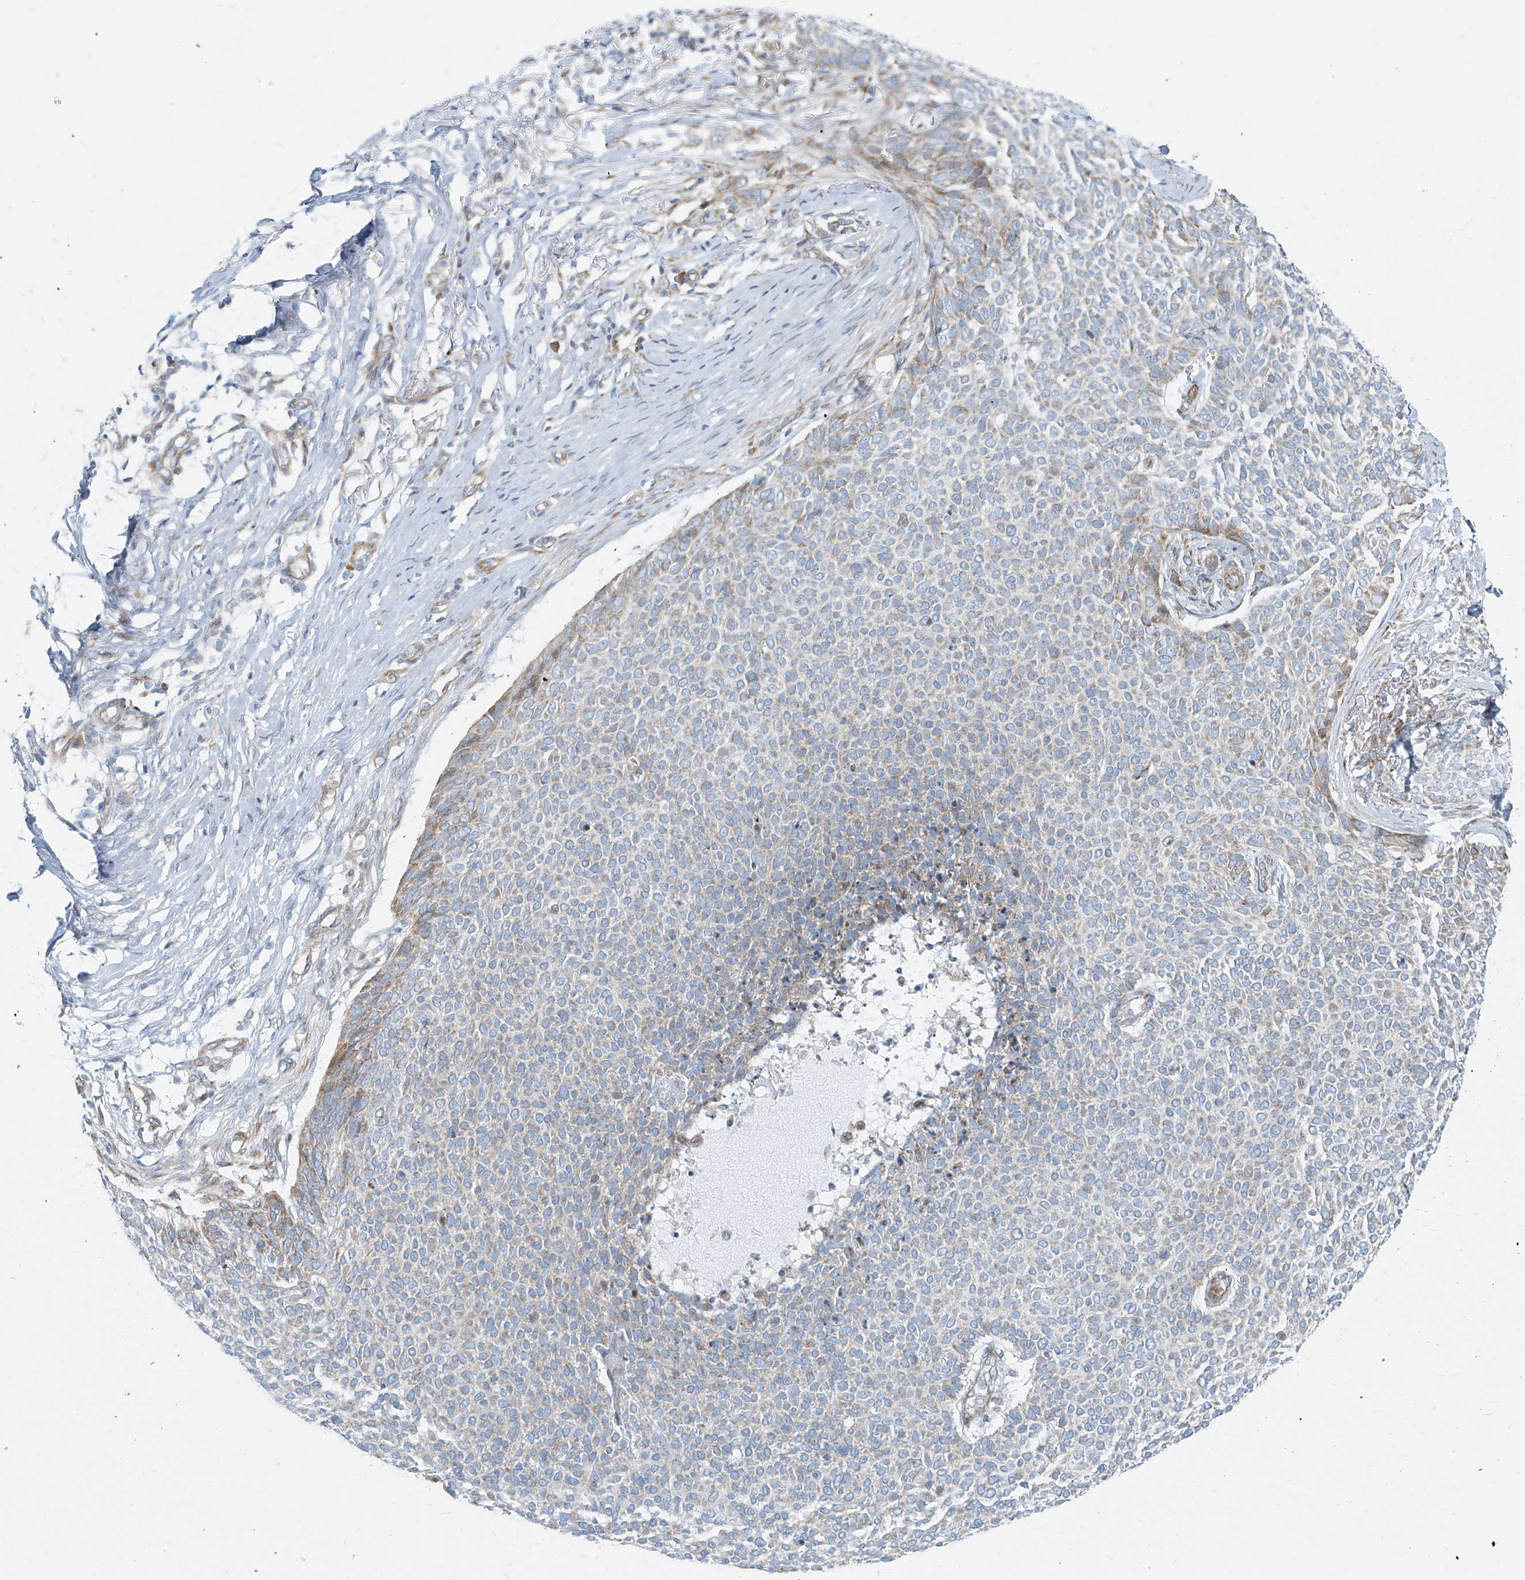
{"staining": {"intensity": "negative", "quantity": "none", "location": "none"}, "tissue": "skin cancer", "cell_type": "Tumor cells", "image_type": "cancer", "snomed": [{"axis": "morphology", "description": "Normal tissue, NOS"}, {"axis": "morphology", "description": "Basal cell carcinoma"}, {"axis": "topography", "description": "Skin"}], "caption": "The micrograph shows no significant positivity in tumor cells of basal cell carcinoma (skin).", "gene": "HIC2", "patient": {"sex": "male", "age": 50}}